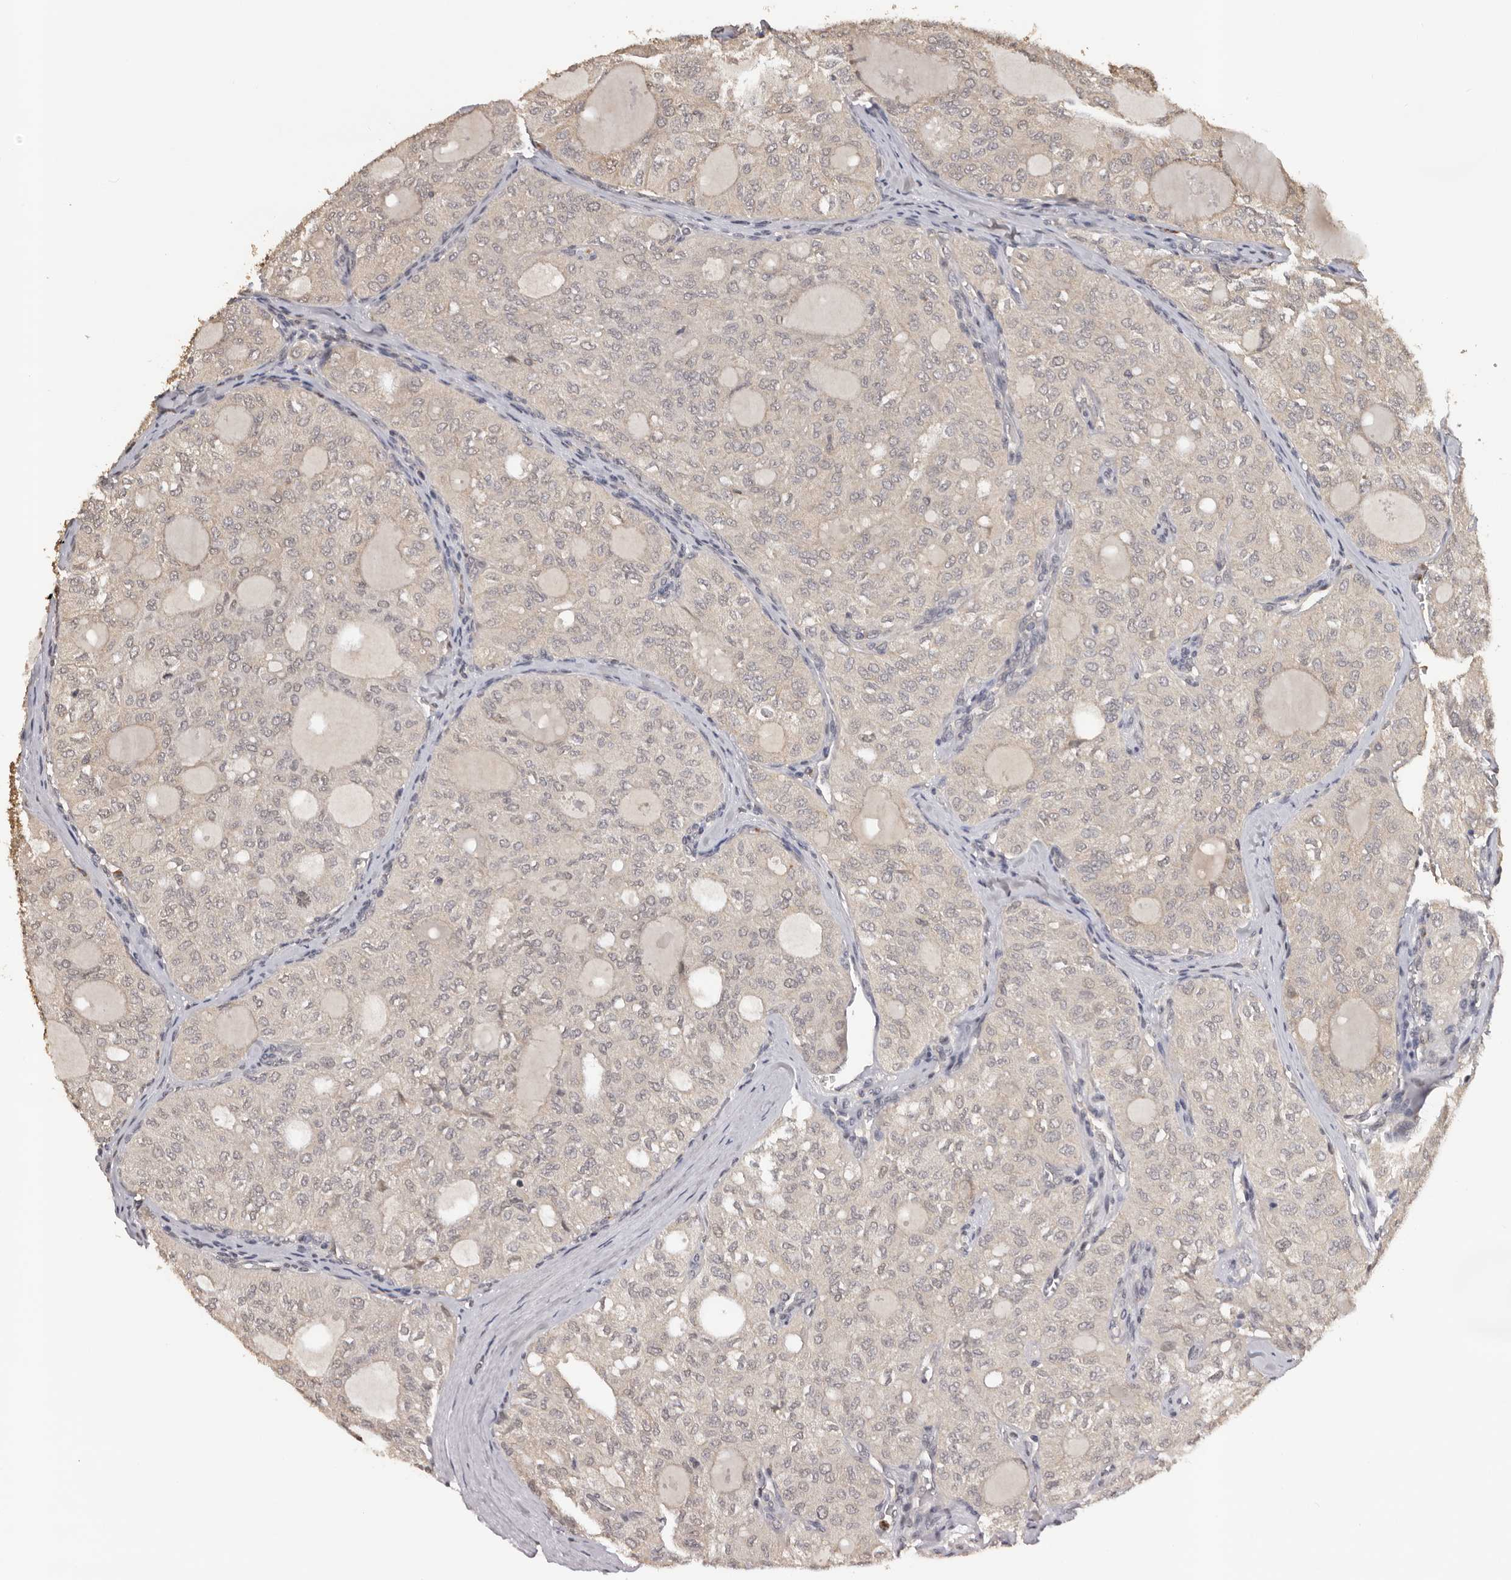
{"staining": {"intensity": "negative", "quantity": "none", "location": "none"}, "tissue": "thyroid cancer", "cell_type": "Tumor cells", "image_type": "cancer", "snomed": [{"axis": "morphology", "description": "Follicular adenoma carcinoma, NOS"}, {"axis": "topography", "description": "Thyroid gland"}], "caption": "Immunohistochemistry (IHC) of thyroid cancer (follicular adenoma carcinoma) shows no staining in tumor cells.", "gene": "KIF2B", "patient": {"sex": "male", "age": 75}}